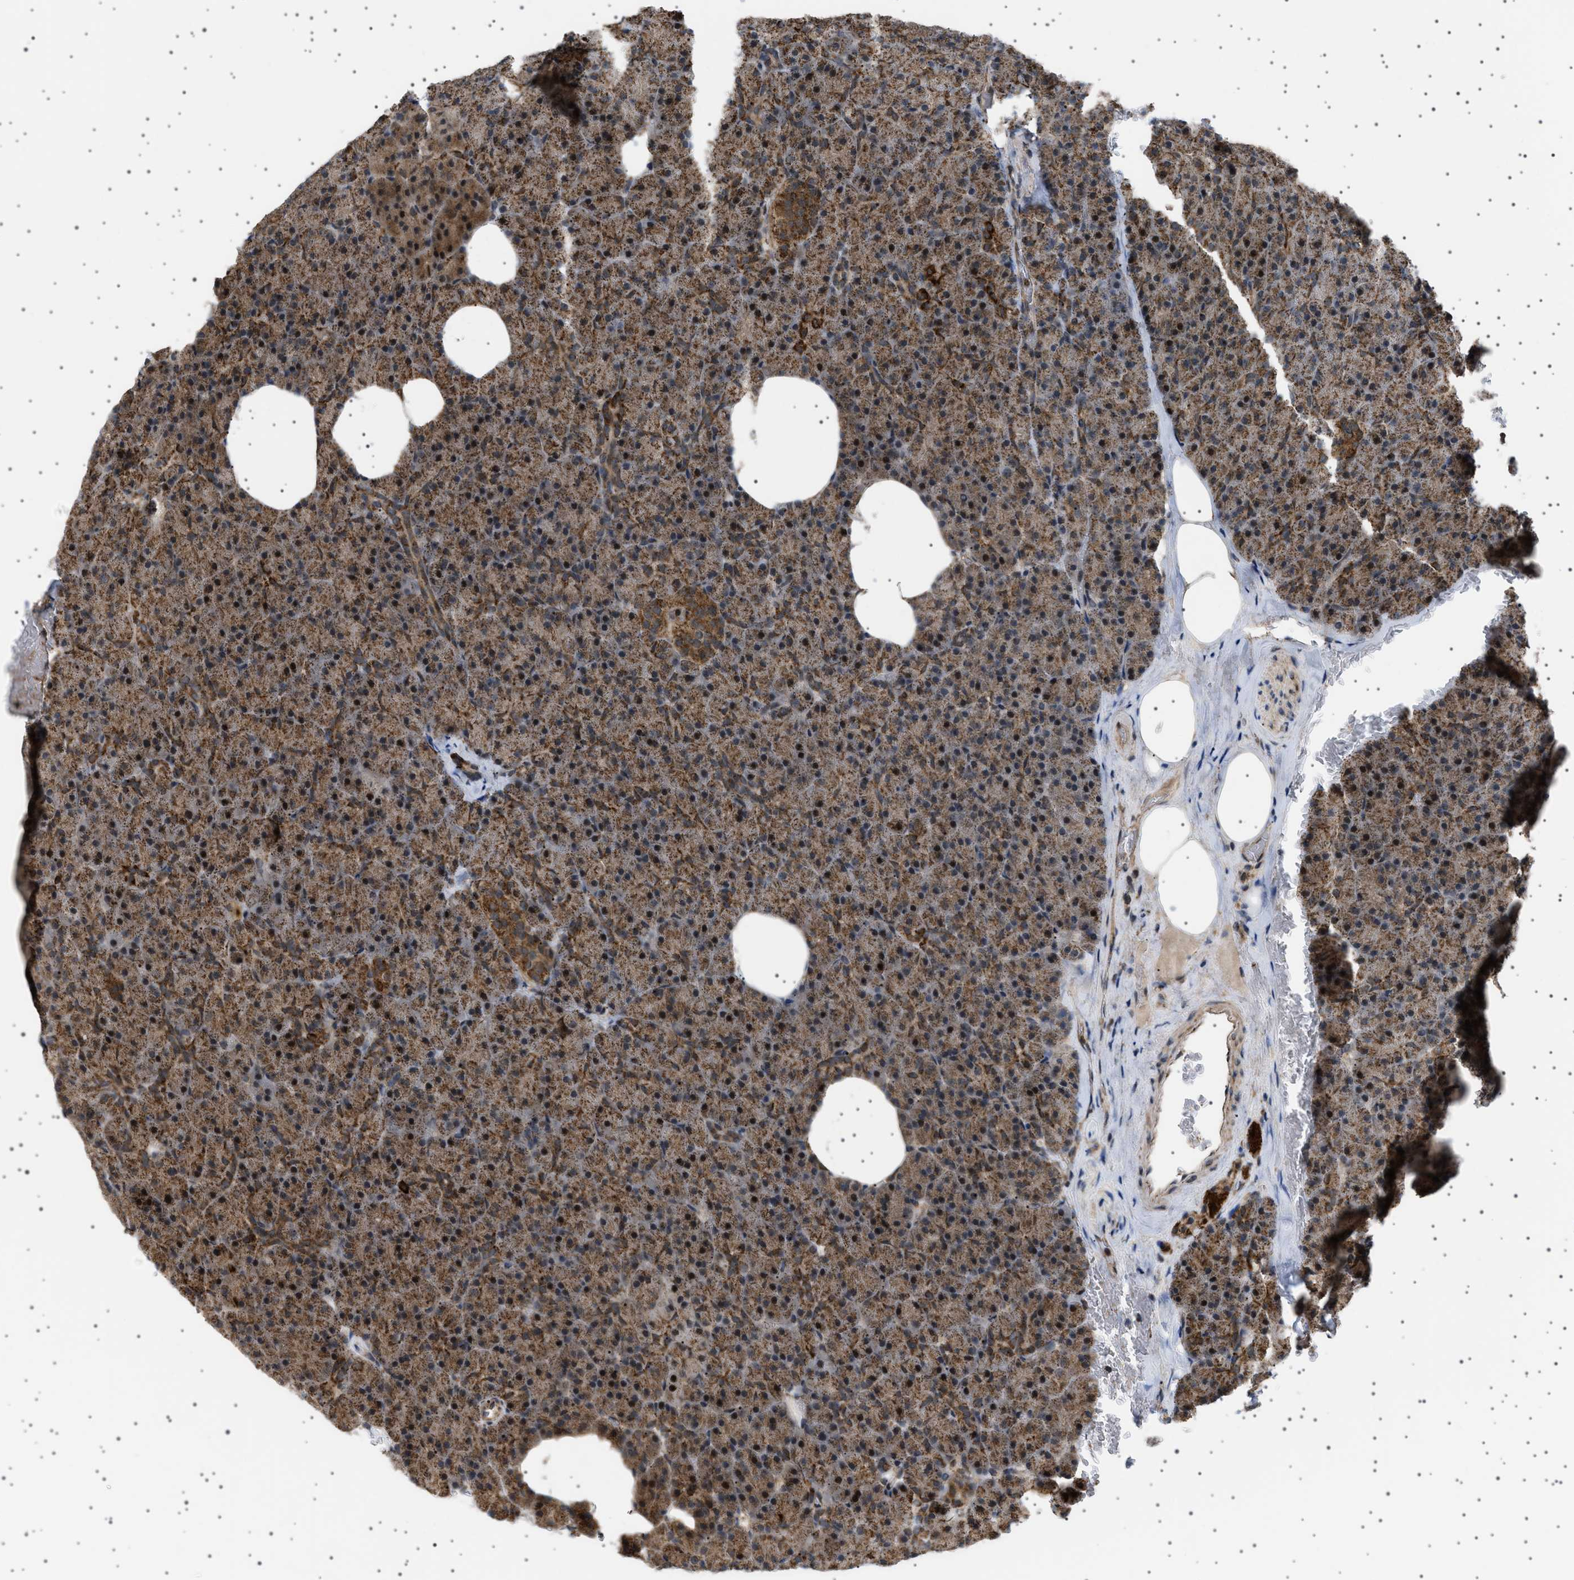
{"staining": {"intensity": "strong", "quantity": ">75%", "location": "cytoplasmic/membranous,nuclear"}, "tissue": "pancreas", "cell_type": "Exocrine glandular cells", "image_type": "normal", "snomed": [{"axis": "morphology", "description": "Normal tissue, NOS"}, {"axis": "topography", "description": "Pancreas"}], "caption": "This histopathology image displays normal pancreas stained with IHC to label a protein in brown. The cytoplasmic/membranous,nuclear of exocrine glandular cells show strong positivity for the protein. Nuclei are counter-stained blue.", "gene": "MELK", "patient": {"sex": "female", "age": 35}}